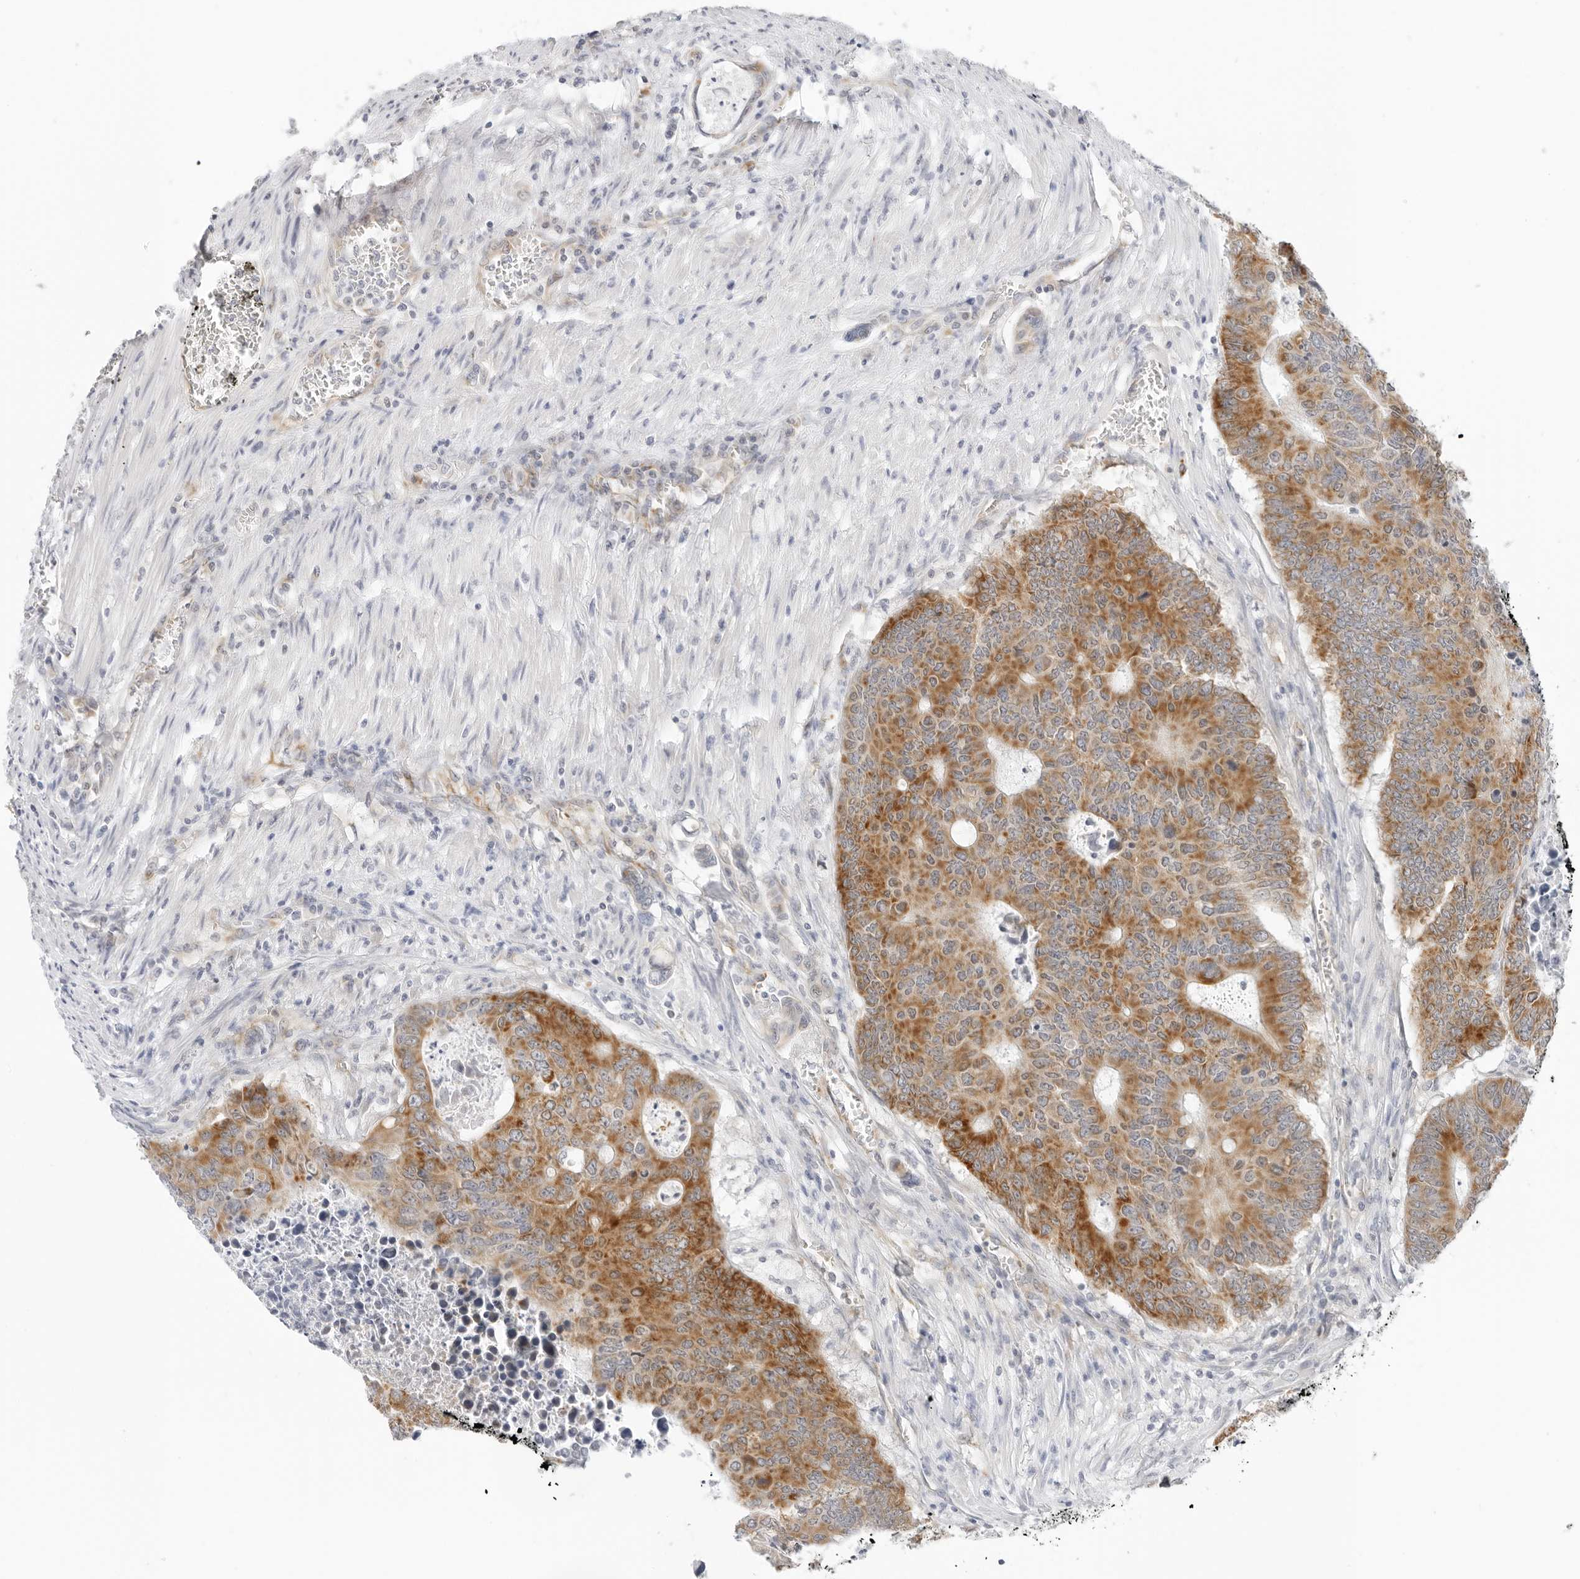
{"staining": {"intensity": "moderate", "quantity": ">75%", "location": "cytoplasmic/membranous"}, "tissue": "colorectal cancer", "cell_type": "Tumor cells", "image_type": "cancer", "snomed": [{"axis": "morphology", "description": "Adenocarcinoma, NOS"}, {"axis": "topography", "description": "Colon"}], "caption": "Immunohistochemistry (IHC) micrograph of human colorectal cancer stained for a protein (brown), which shows medium levels of moderate cytoplasmic/membranous staining in about >75% of tumor cells.", "gene": "RC3H1", "patient": {"sex": "male", "age": 87}}